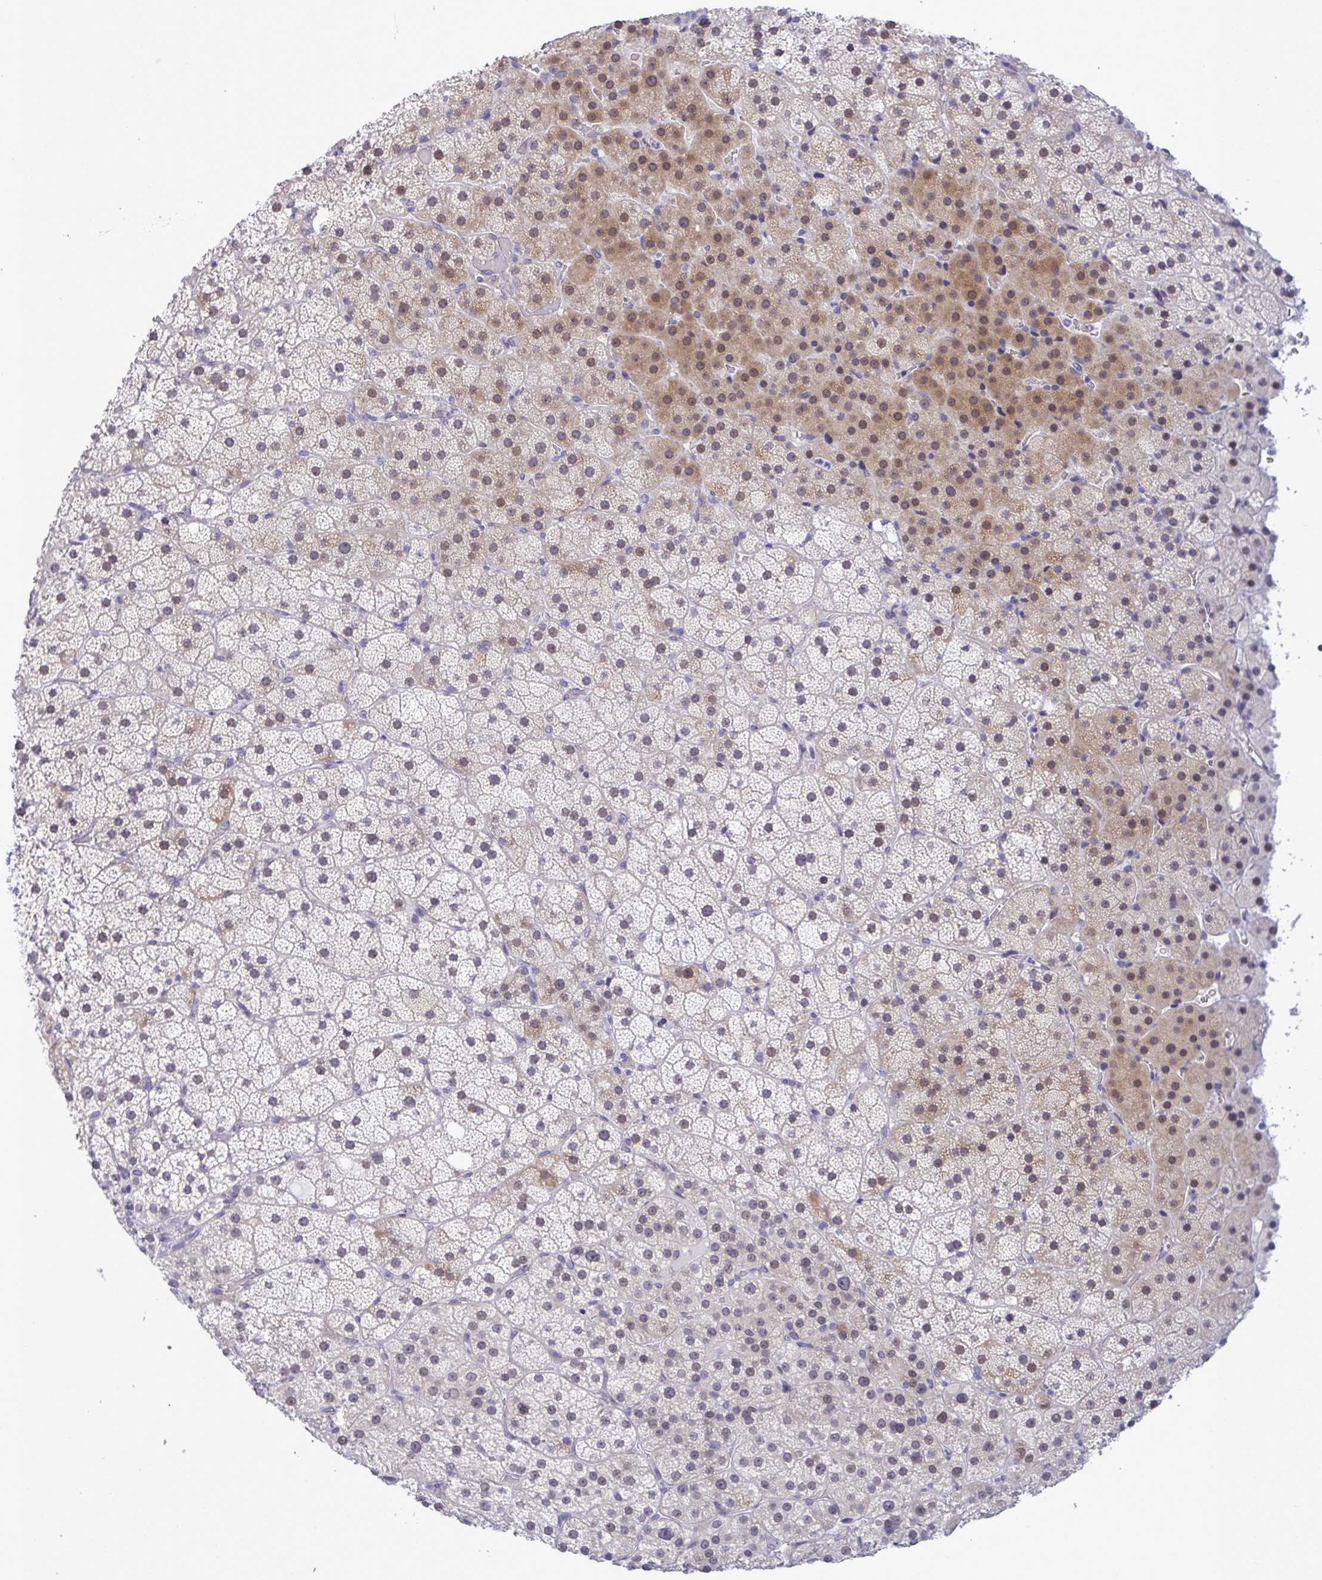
{"staining": {"intensity": "moderate", "quantity": "25%-75%", "location": "cytoplasmic/membranous,nuclear"}, "tissue": "adrenal gland", "cell_type": "Glandular cells", "image_type": "normal", "snomed": [{"axis": "morphology", "description": "Normal tissue, NOS"}, {"axis": "topography", "description": "Adrenal gland"}], "caption": "Immunohistochemical staining of unremarkable human adrenal gland reveals medium levels of moderate cytoplasmic/membranous,nuclear expression in approximately 25%-75% of glandular cells. (Brightfield microscopy of DAB IHC at high magnification).", "gene": "MFSD4A", "patient": {"sex": "male", "age": 53}}